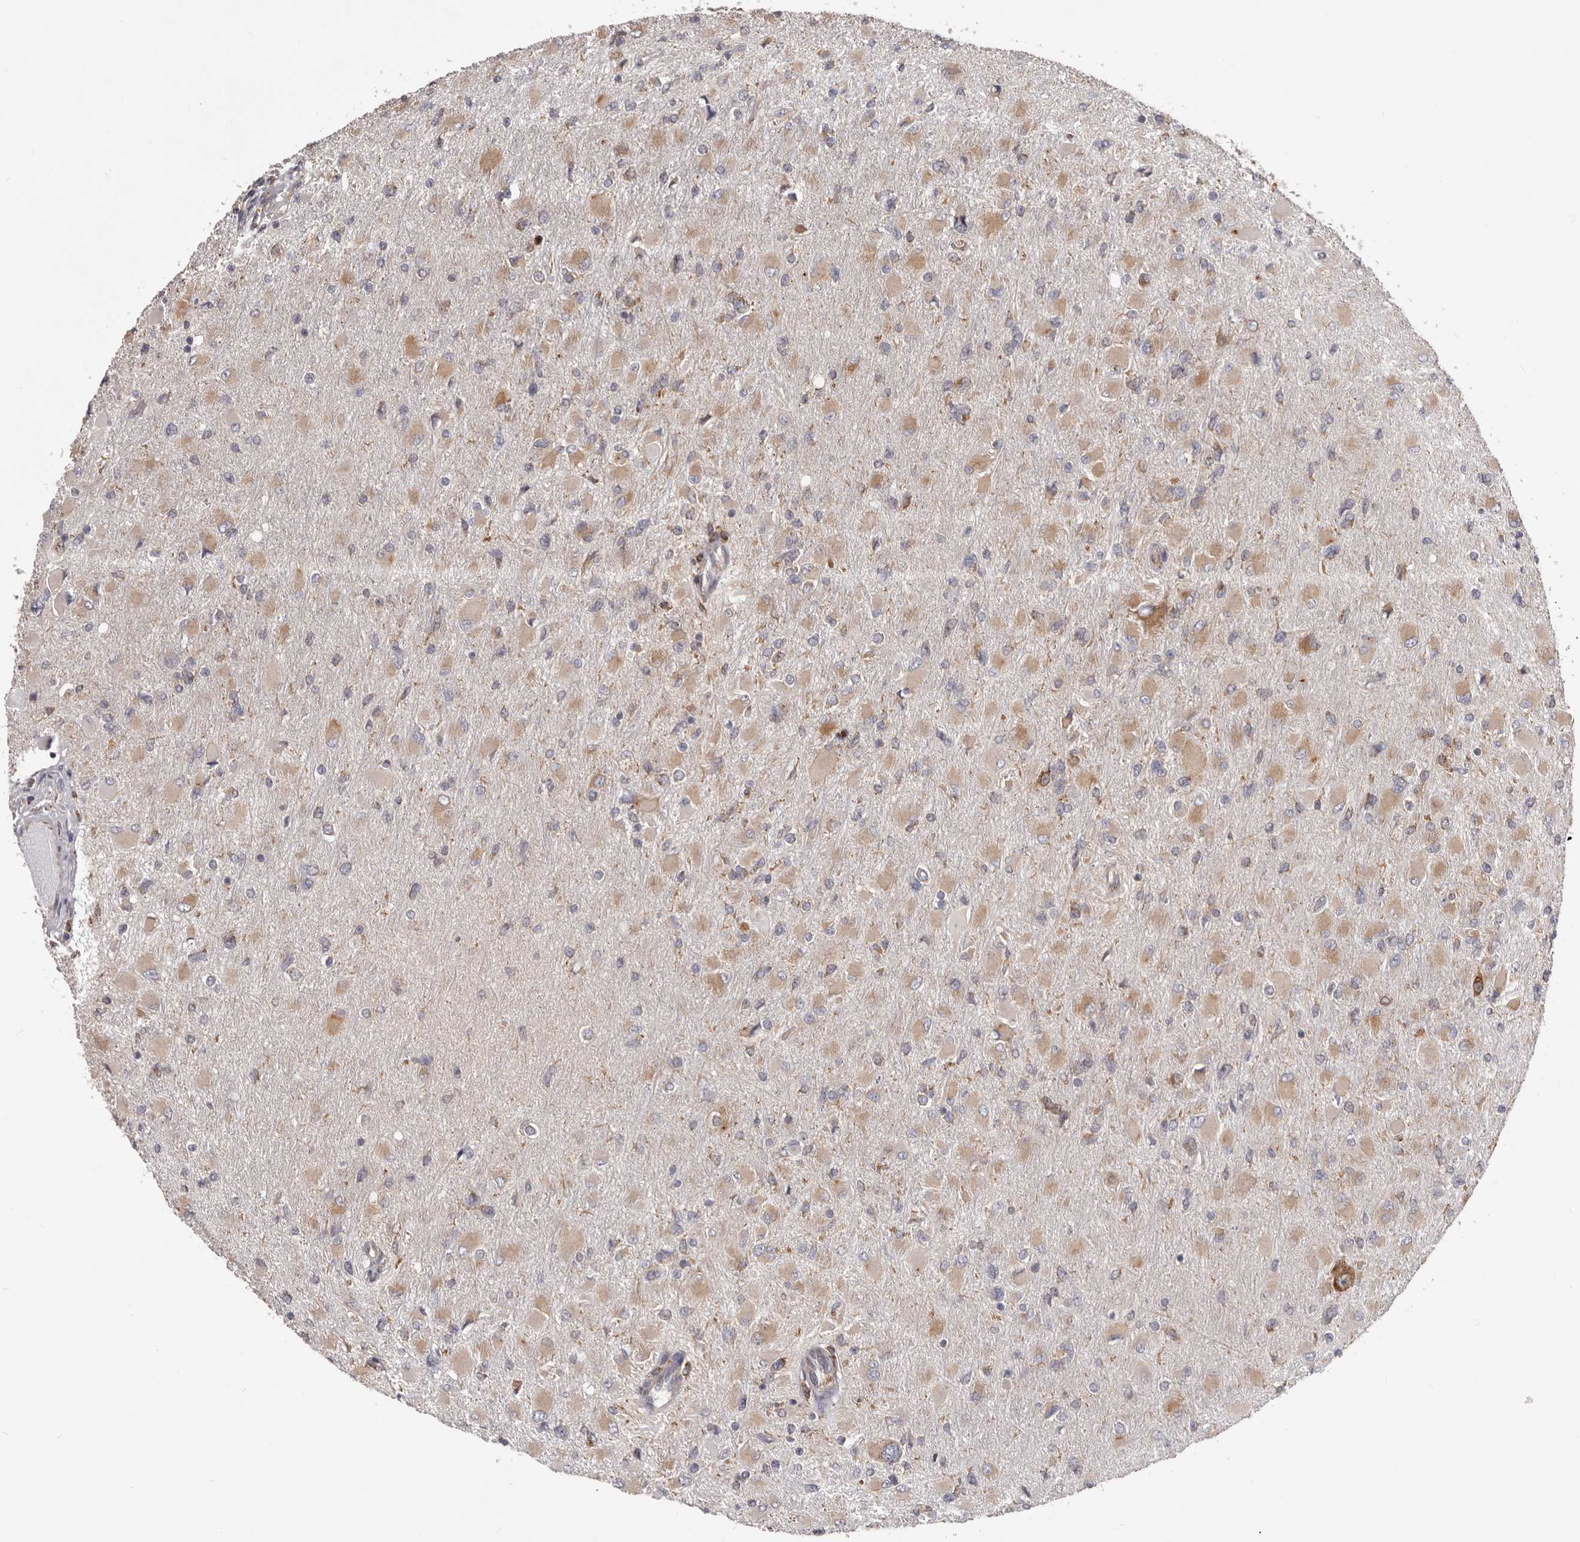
{"staining": {"intensity": "weak", "quantity": ">75%", "location": "cytoplasmic/membranous"}, "tissue": "glioma", "cell_type": "Tumor cells", "image_type": "cancer", "snomed": [{"axis": "morphology", "description": "Glioma, malignant, High grade"}, {"axis": "topography", "description": "Cerebral cortex"}], "caption": "High-grade glioma (malignant) stained with immunohistochemistry displays weak cytoplasmic/membranous positivity in approximately >75% of tumor cells.", "gene": "QRSL1", "patient": {"sex": "female", "age": 36}}